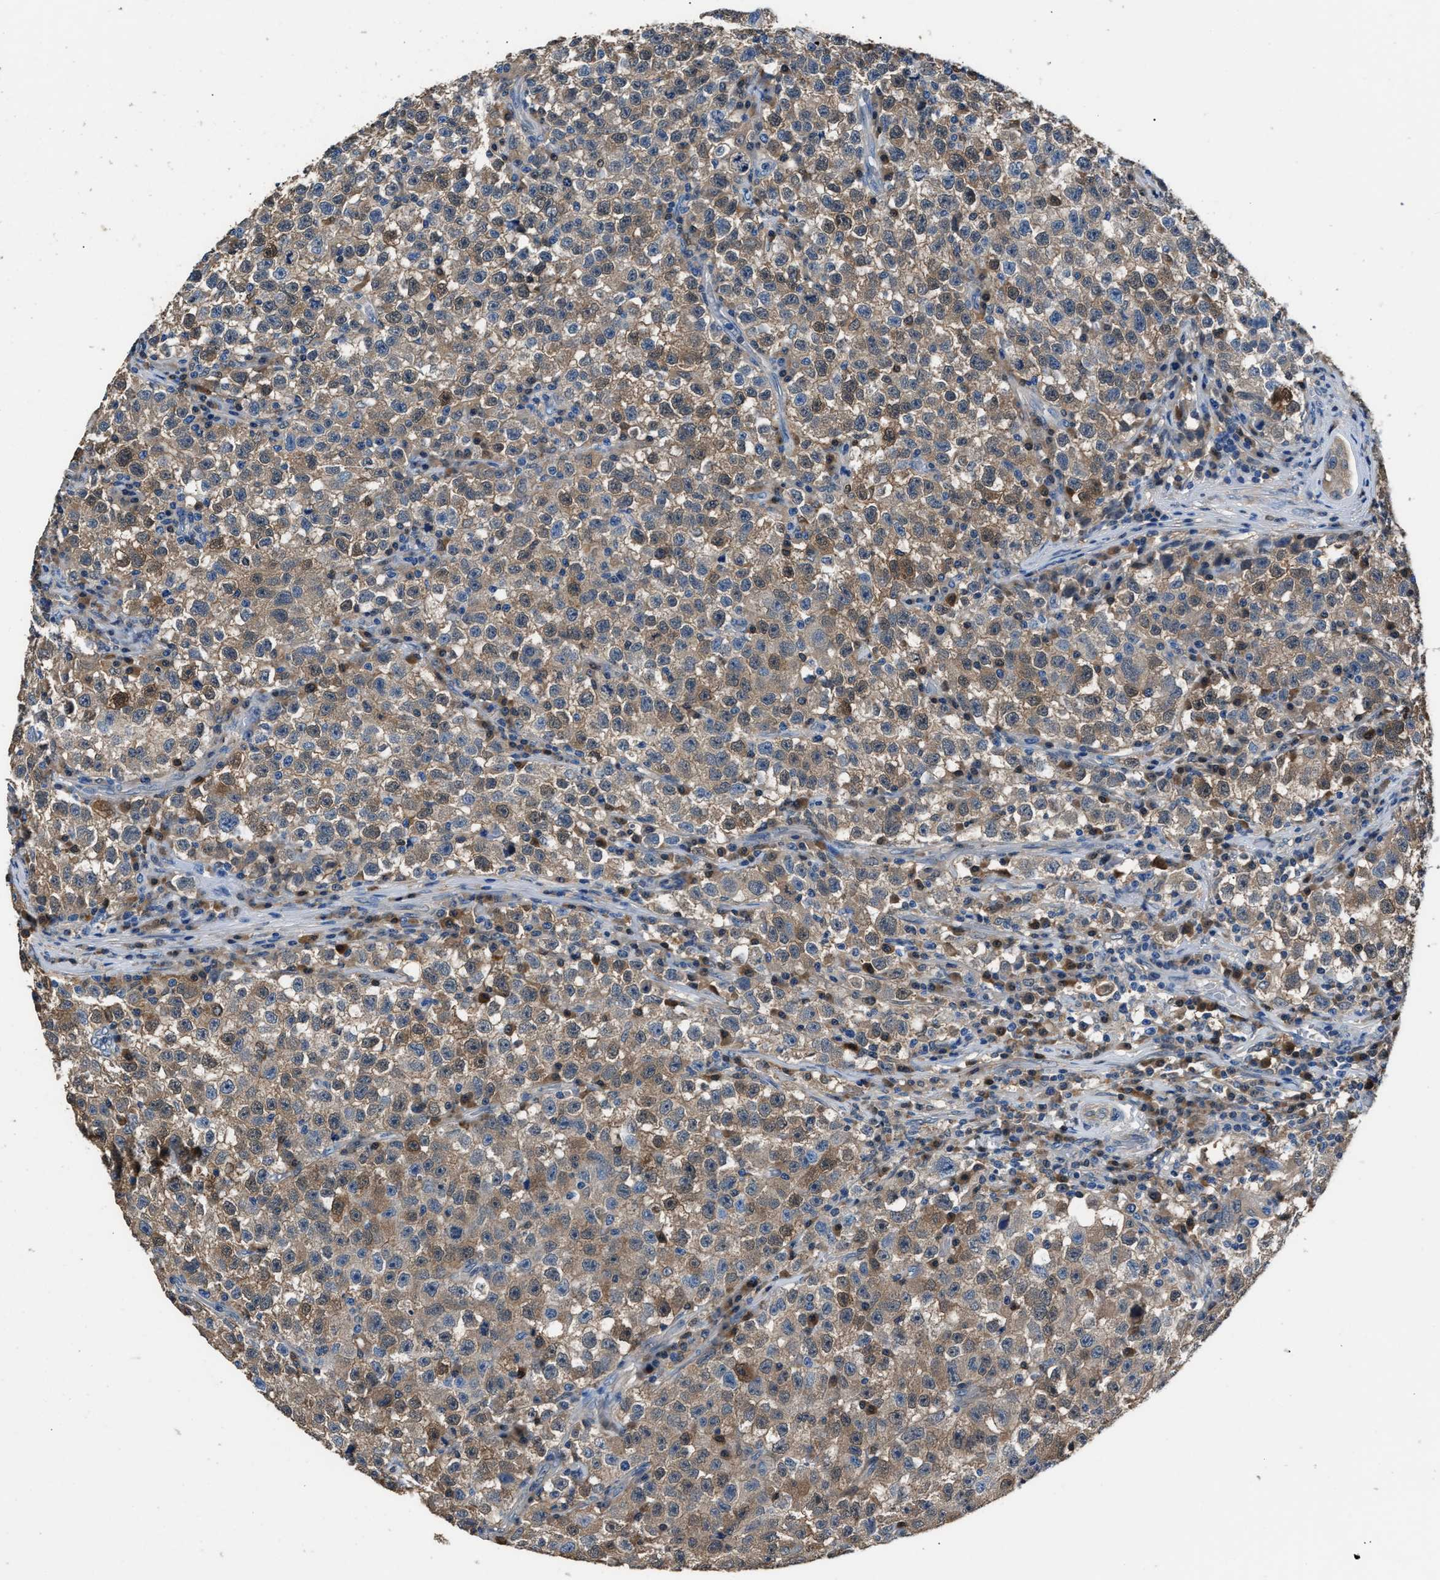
{"staining": {"intensity": "weak", "quantity": ">75%", "location": "cytoplasmic/membranous"}, "tissue": "testis cancer", "cell_type": "Tumor cells", "image_type": "cancer", "snomed": [{"axis": "morphology", "description": "Seminoma, NOS"}, {"axis": "topography", "description": "Testis"}], "caption": "Testis seminoma stained with IHC shows weak cytoplasmic/membranous positivity in about >75% of tumor cells.", "gene": "GSTP1", "patient": {"sex": "male", "age": 22}}